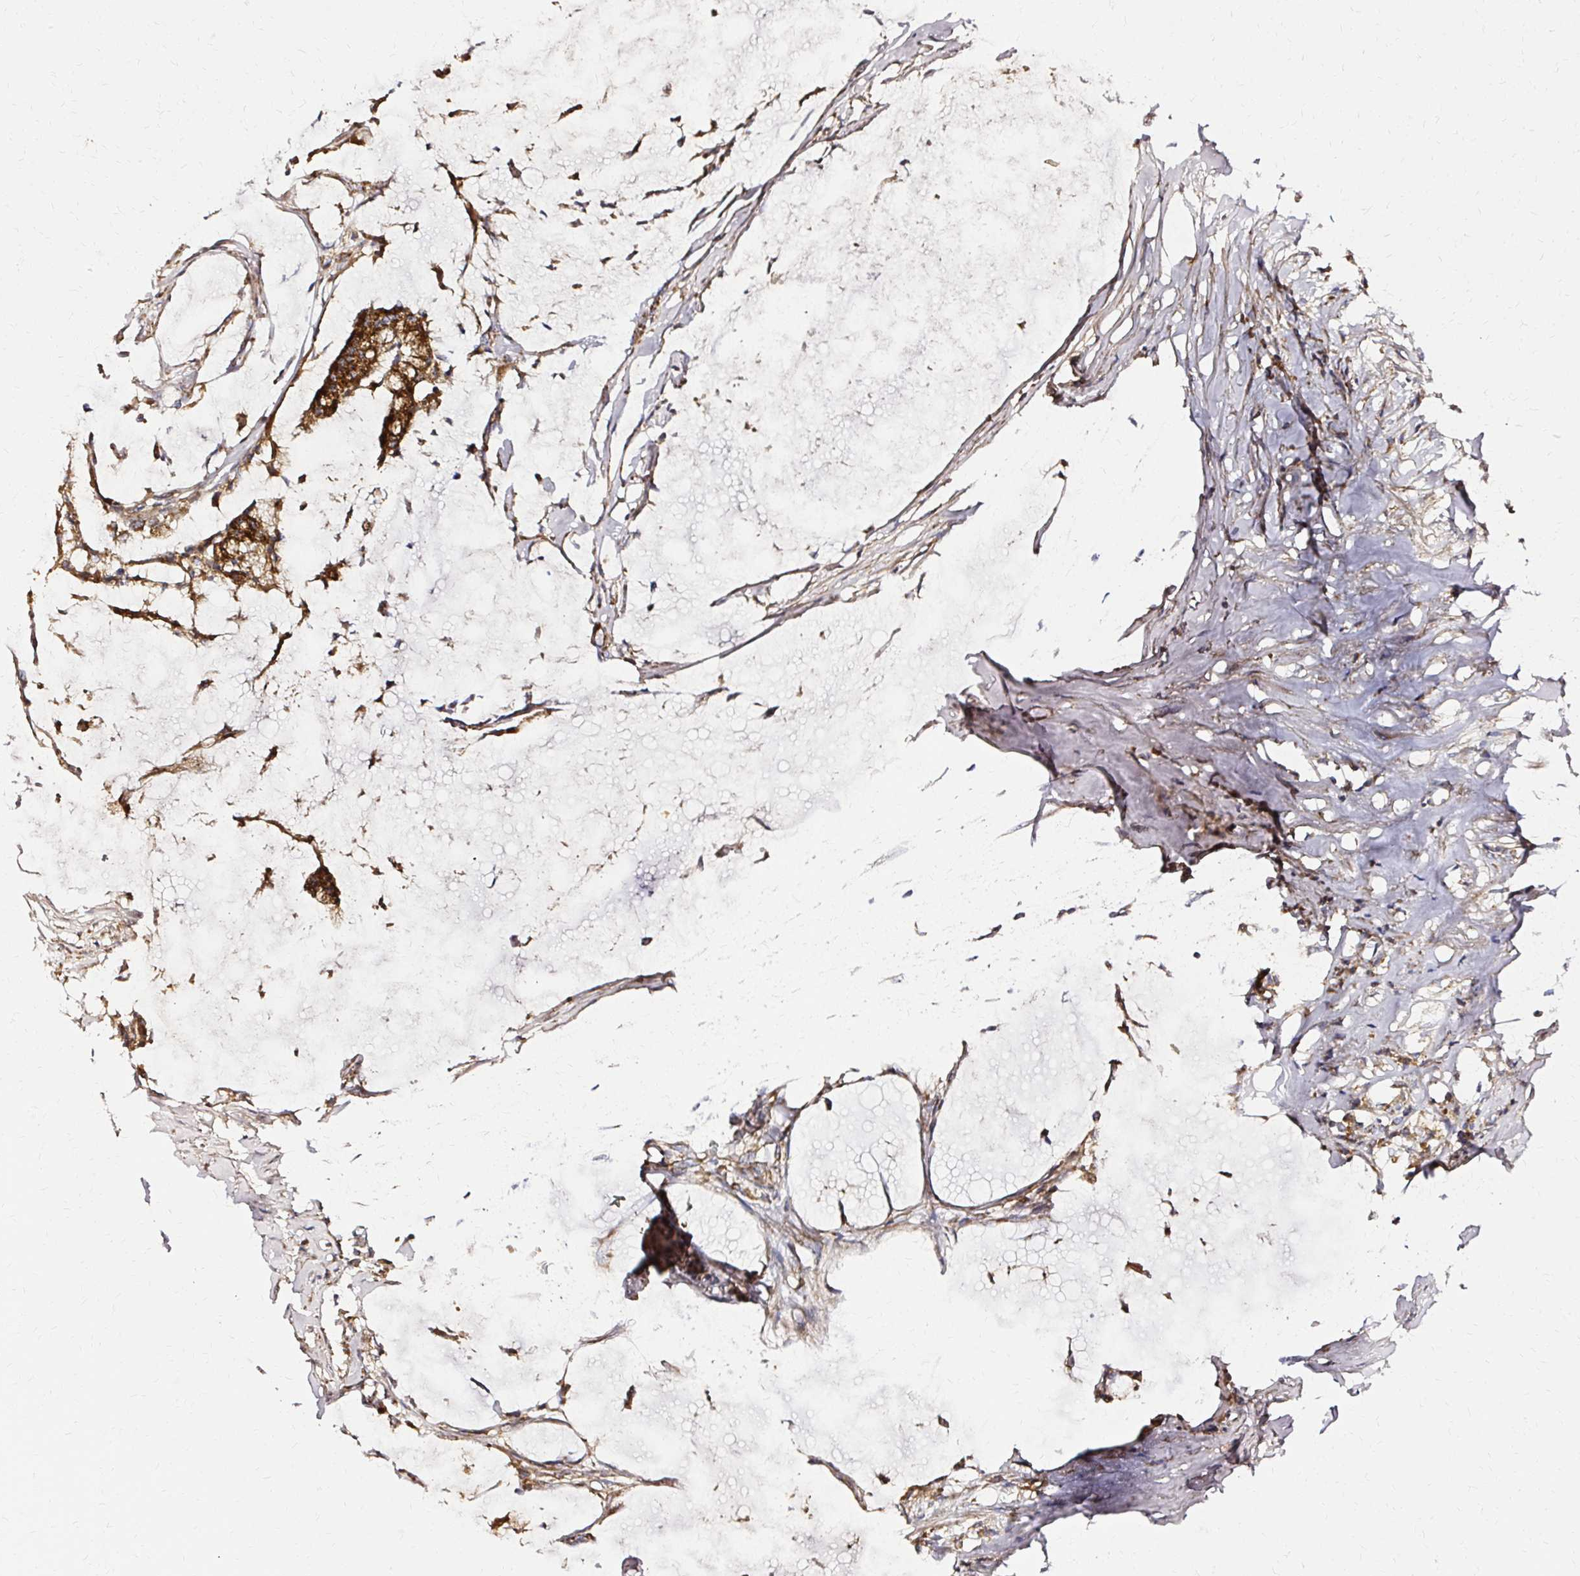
{"staining": {"intensity": "strong", "quantity": ">75%", "location": "cytoplasmic/membranous"}, "tissue": "colorectal cancer", "cell_type": "Tumor cells", "image_type": "cancer", "snomed": [{"axis": "morphology", "description": "Adenocarcinoma, NOS"}, {"axis": "topography", "description": "Colon"}], "caption": "A photomicrograph showing strong cytoplasmic/membranous staining in about >75% of tumor cells in colorectal cancer, as visualized by brown immunohistochemical staining.", "gene": "MRPL13", "patient": {"sex": "male", "age": 62}}